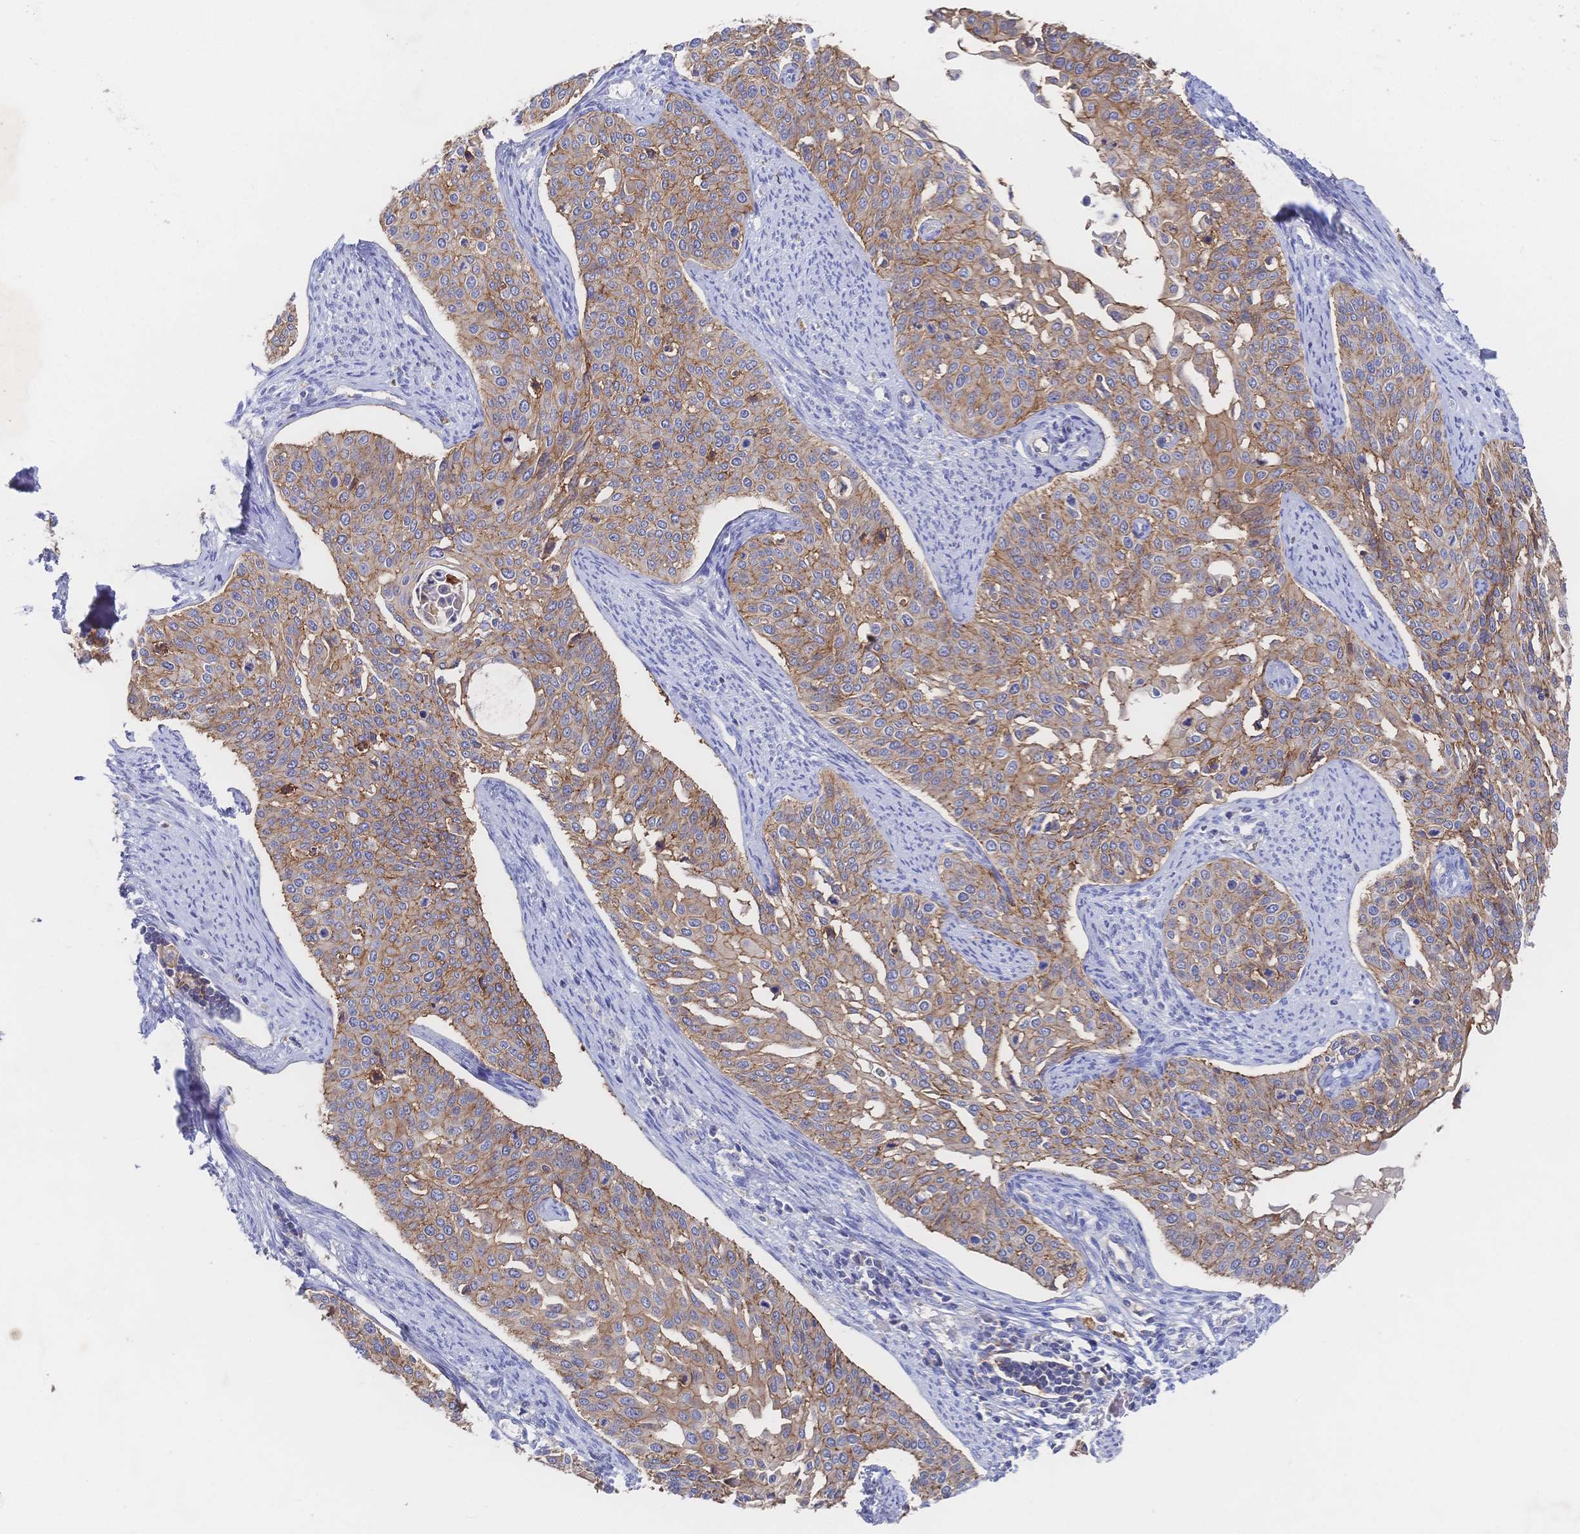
{"staining": {"intensity": "moderate", "quantity": ">75%", "location": "cytoplasmic/membranous"}, "tissue": "cervical cancer", "cell_type": "Tumor cells", "image_type": "cancer", "snomed": [{"axis": "morphology", "description": "Squamous cell carcinoma, NOS"}, {"axis": "topography", "description": "Cervix"}], "caption": "Protein staining by IHC exhibits moderate cytoplasmic/membranous staining in approximately >75% of tumor cells in cervical cancer. (DAB IHC, brown staining for protein, blue staining for nuclei).", "gene": "F11R", "patient": {"sex": "female", "age": 44}}